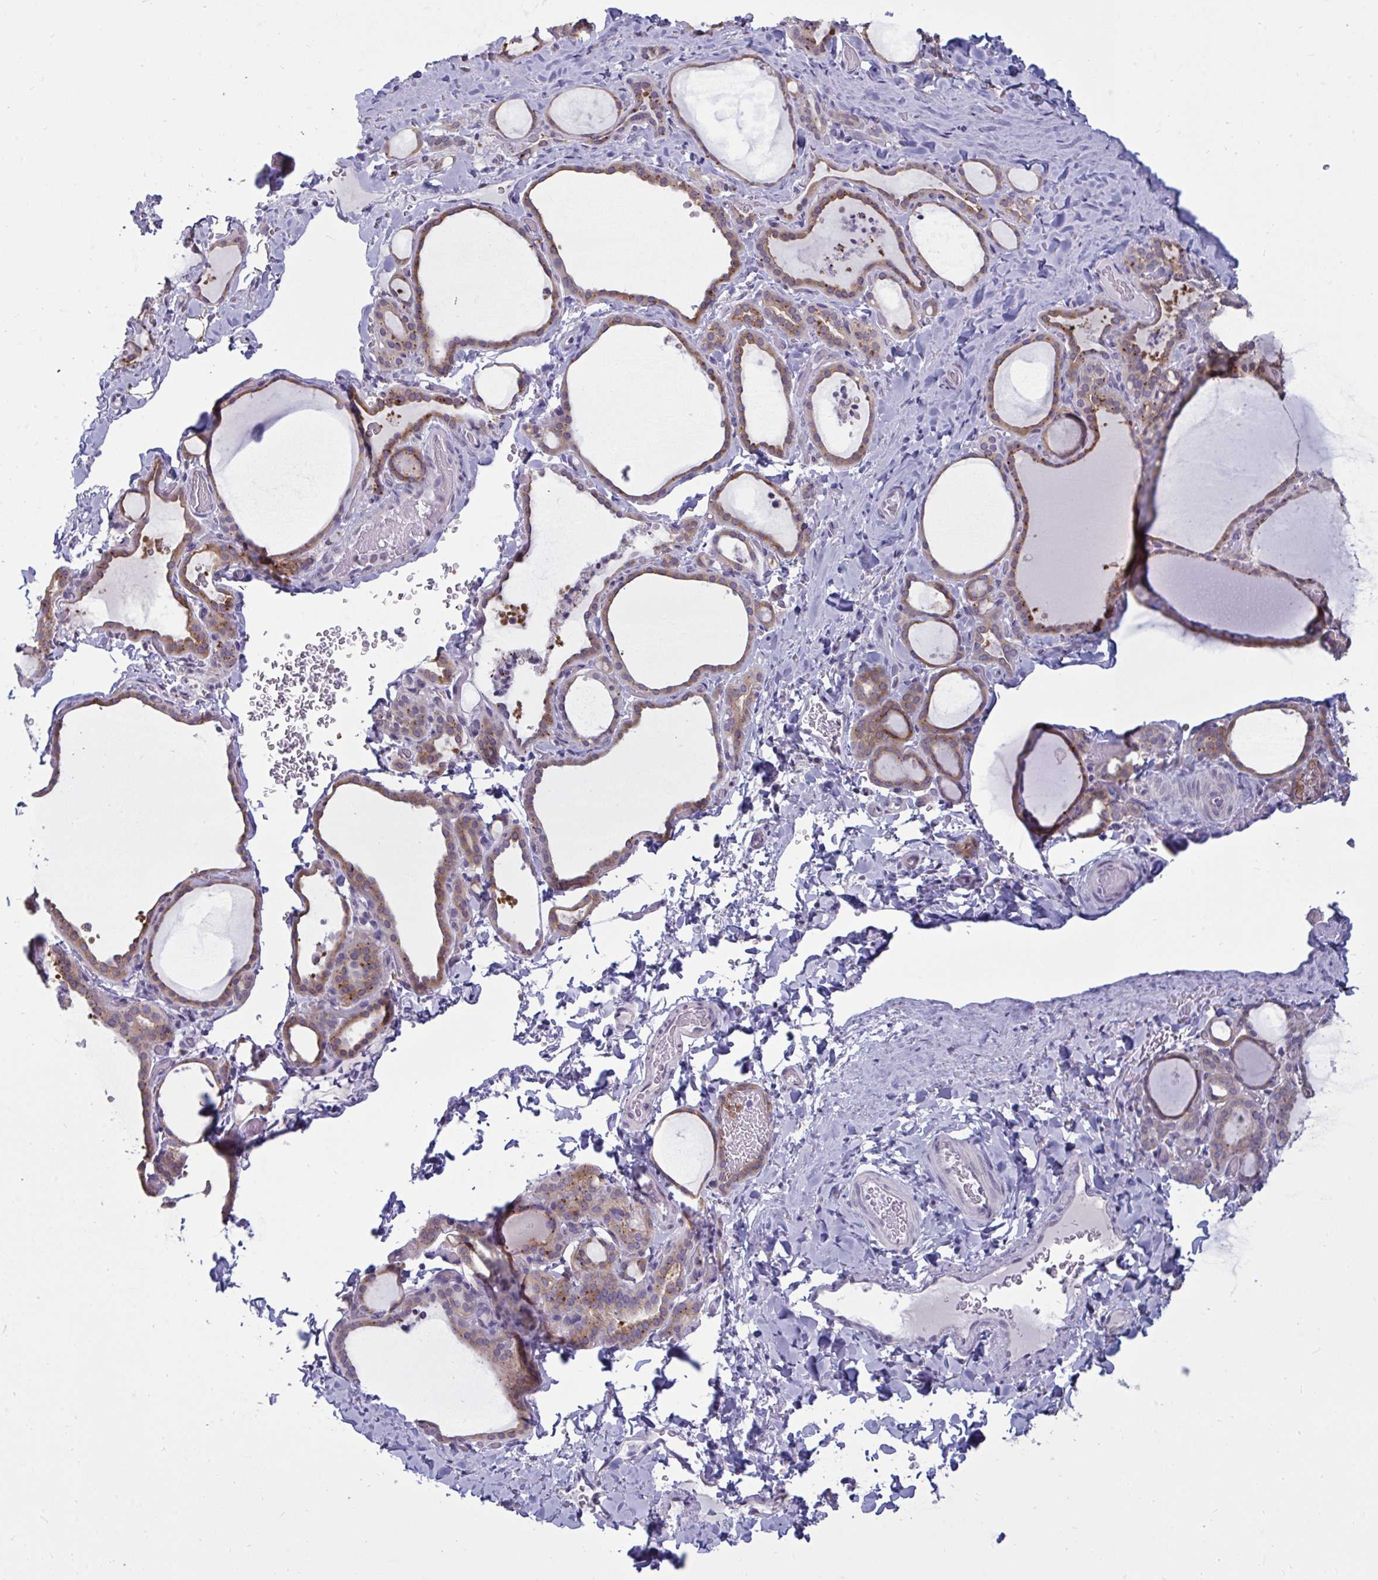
{"staining": {"intensity": "moderate", "quantity": ">75%", "location": "cytoplasmic/membranous"}, "tissue": "thyroid gland", "cell_type": "Glandular cells", "image_type": "normal", "snomed": [{"axis": "morphology", "description": "Normal tissue, NOS"}, {"axis": "topography", "description": "Thyroid gland"}], "caption": "Brown immunohistochemical staining in benign human thyroid gland shows moderate cytoplasmic/membranous positivity in about >75% of glandular cells. The staining was performed using DAB (3,3'-diaminobenzidine), with brown indicating positive protein expression. Nuclei are stained blue with hematoxylin.", "gene": "TBC1D4", "patient": {"sex": "female", "age": 22}}